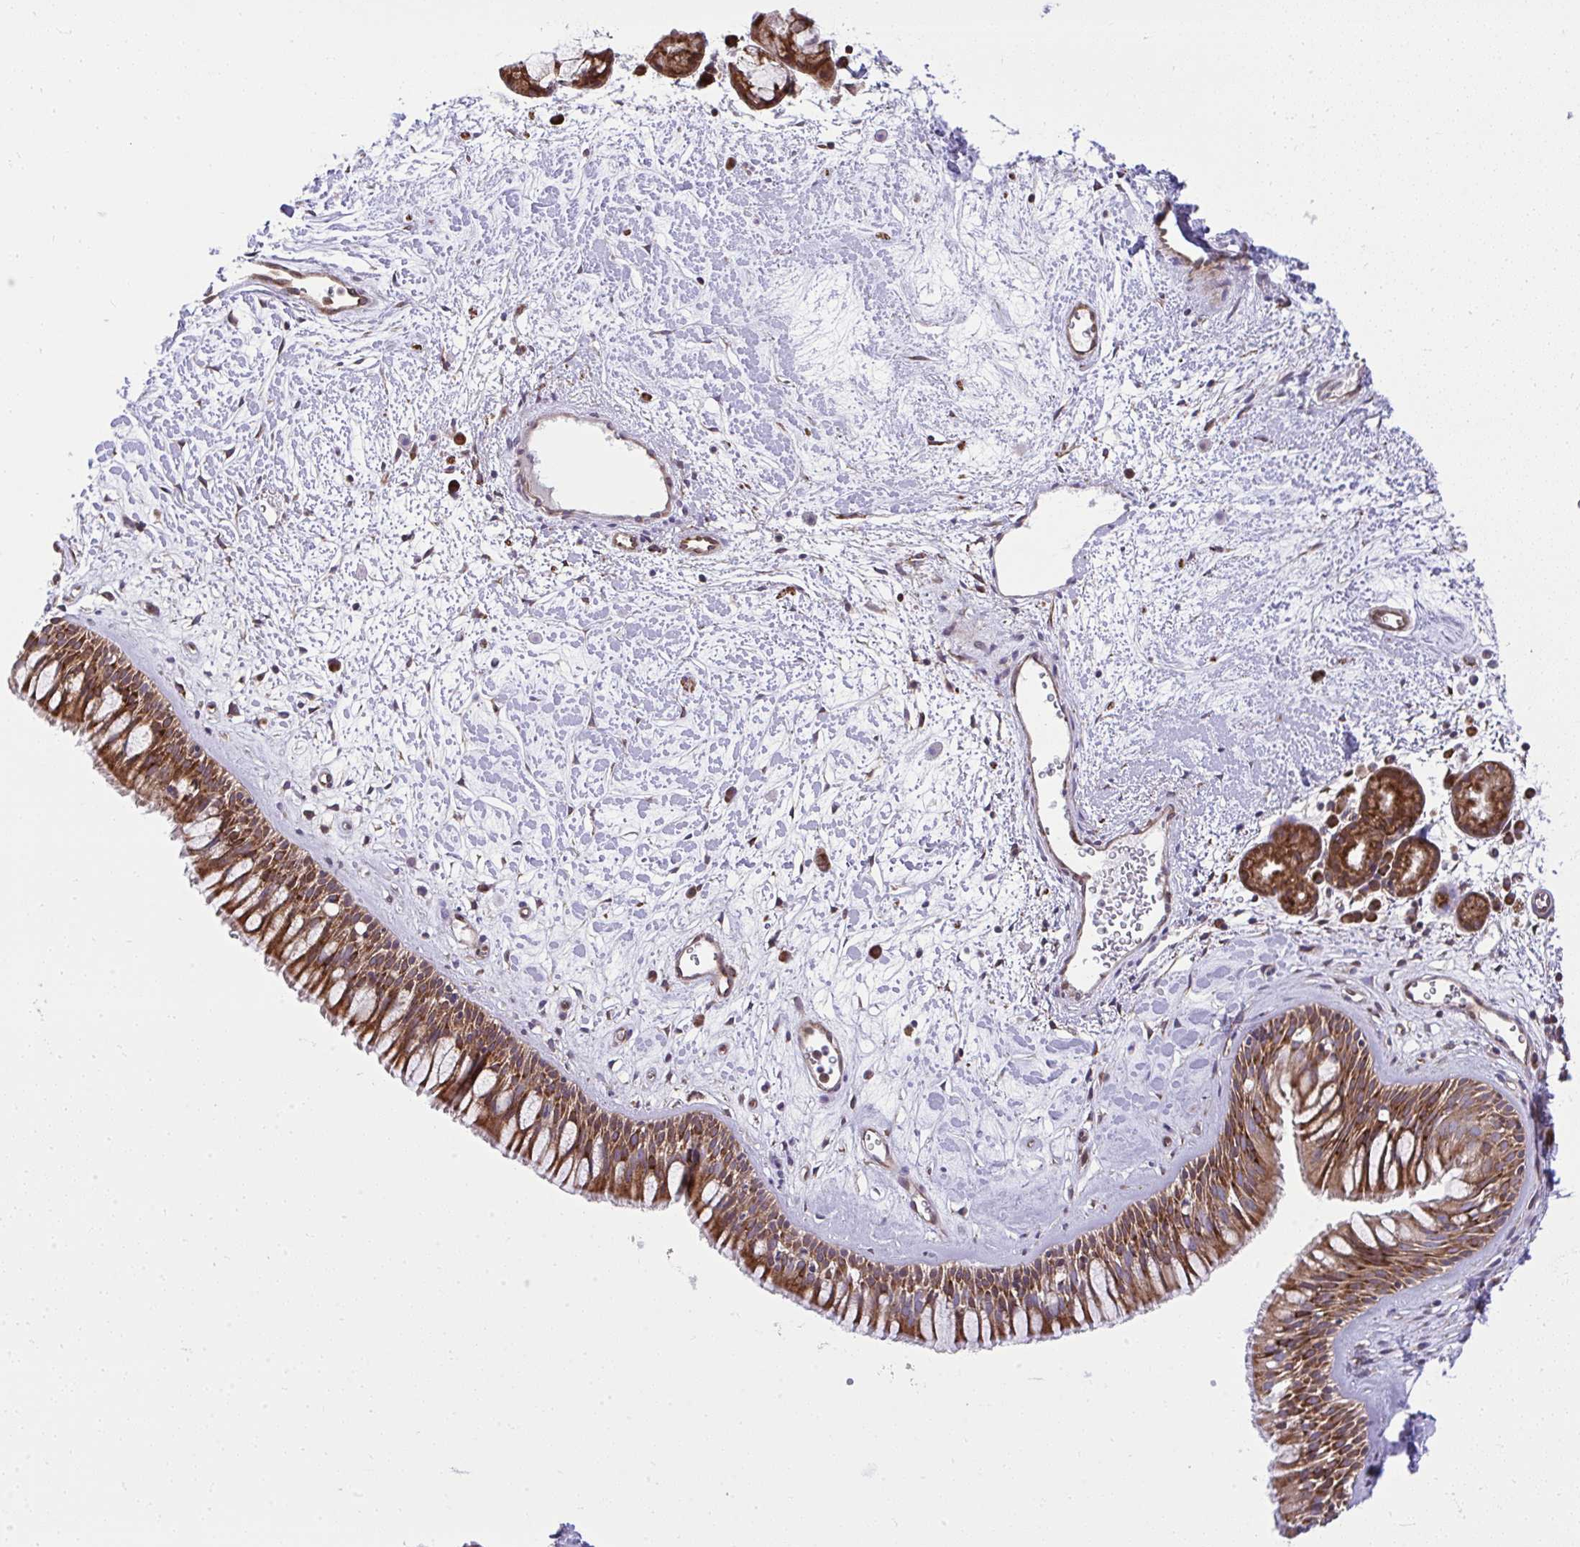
{"staining": {"intensity": "strong", "quantity": ">75%", "location": "cytoplasmic/membranous"}, "tissue": "nasopharynx", "cell_type": "Respiratory epithelial cells", "image_type": "normal", "snomed": [{"axis": "morphology", "description": "Normal tissue, NOS"}, {"axis": "topography", "description": "Nasopharynx"}], "caption": "Nasopharynx stained with immunohistochemistry reveals strong cytoplasmic/membranous positivity in about >75% of respiratory epithelial cells. The protein is shown in brown color, while the nuclei are stained blue.", "gene": "NMNAT3", "patient": {"sex": "male", "age": 65}}